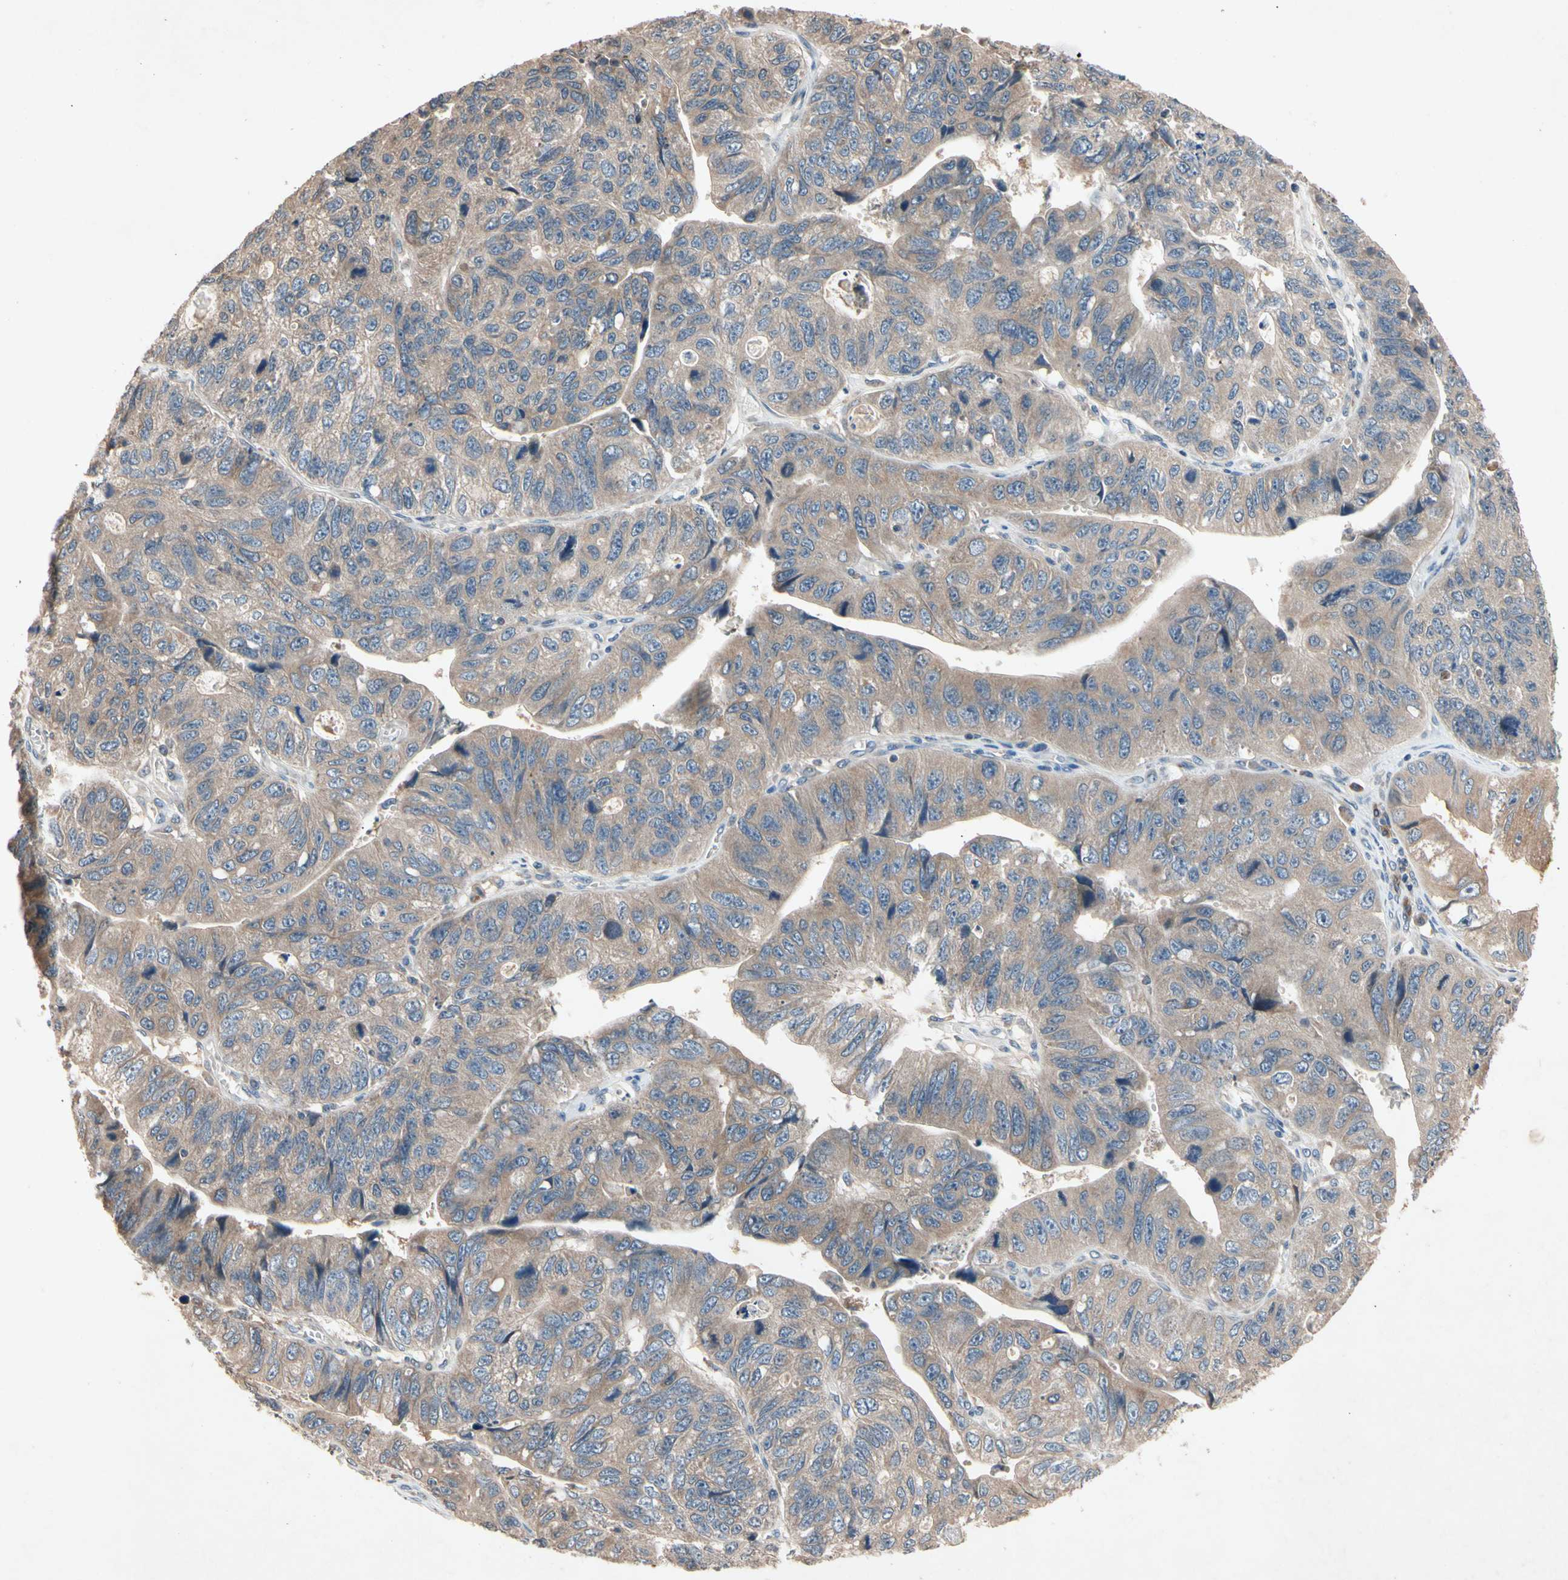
{"staining": {"intensity": "moderate", "quantity": ">75%", "location": "cytoplasmic/membranous"}, "tissue": "stomach cancer", "cell_type": "Tumor cells", "image_type": "cancer", "snomed": [{"axis": "morphology", "description": "Adenocarcinoma, NOS"}, {"axis": "topography", "description": "Stomach"}], "caption": "Brown immunohistochemical staining in stomach cancer reveals moderate cytoplasmic/membranous positivity in approximately >75% of tumor cells.", "gene": "PRDX4", "patient": {"sex": "male", "age": 59}}